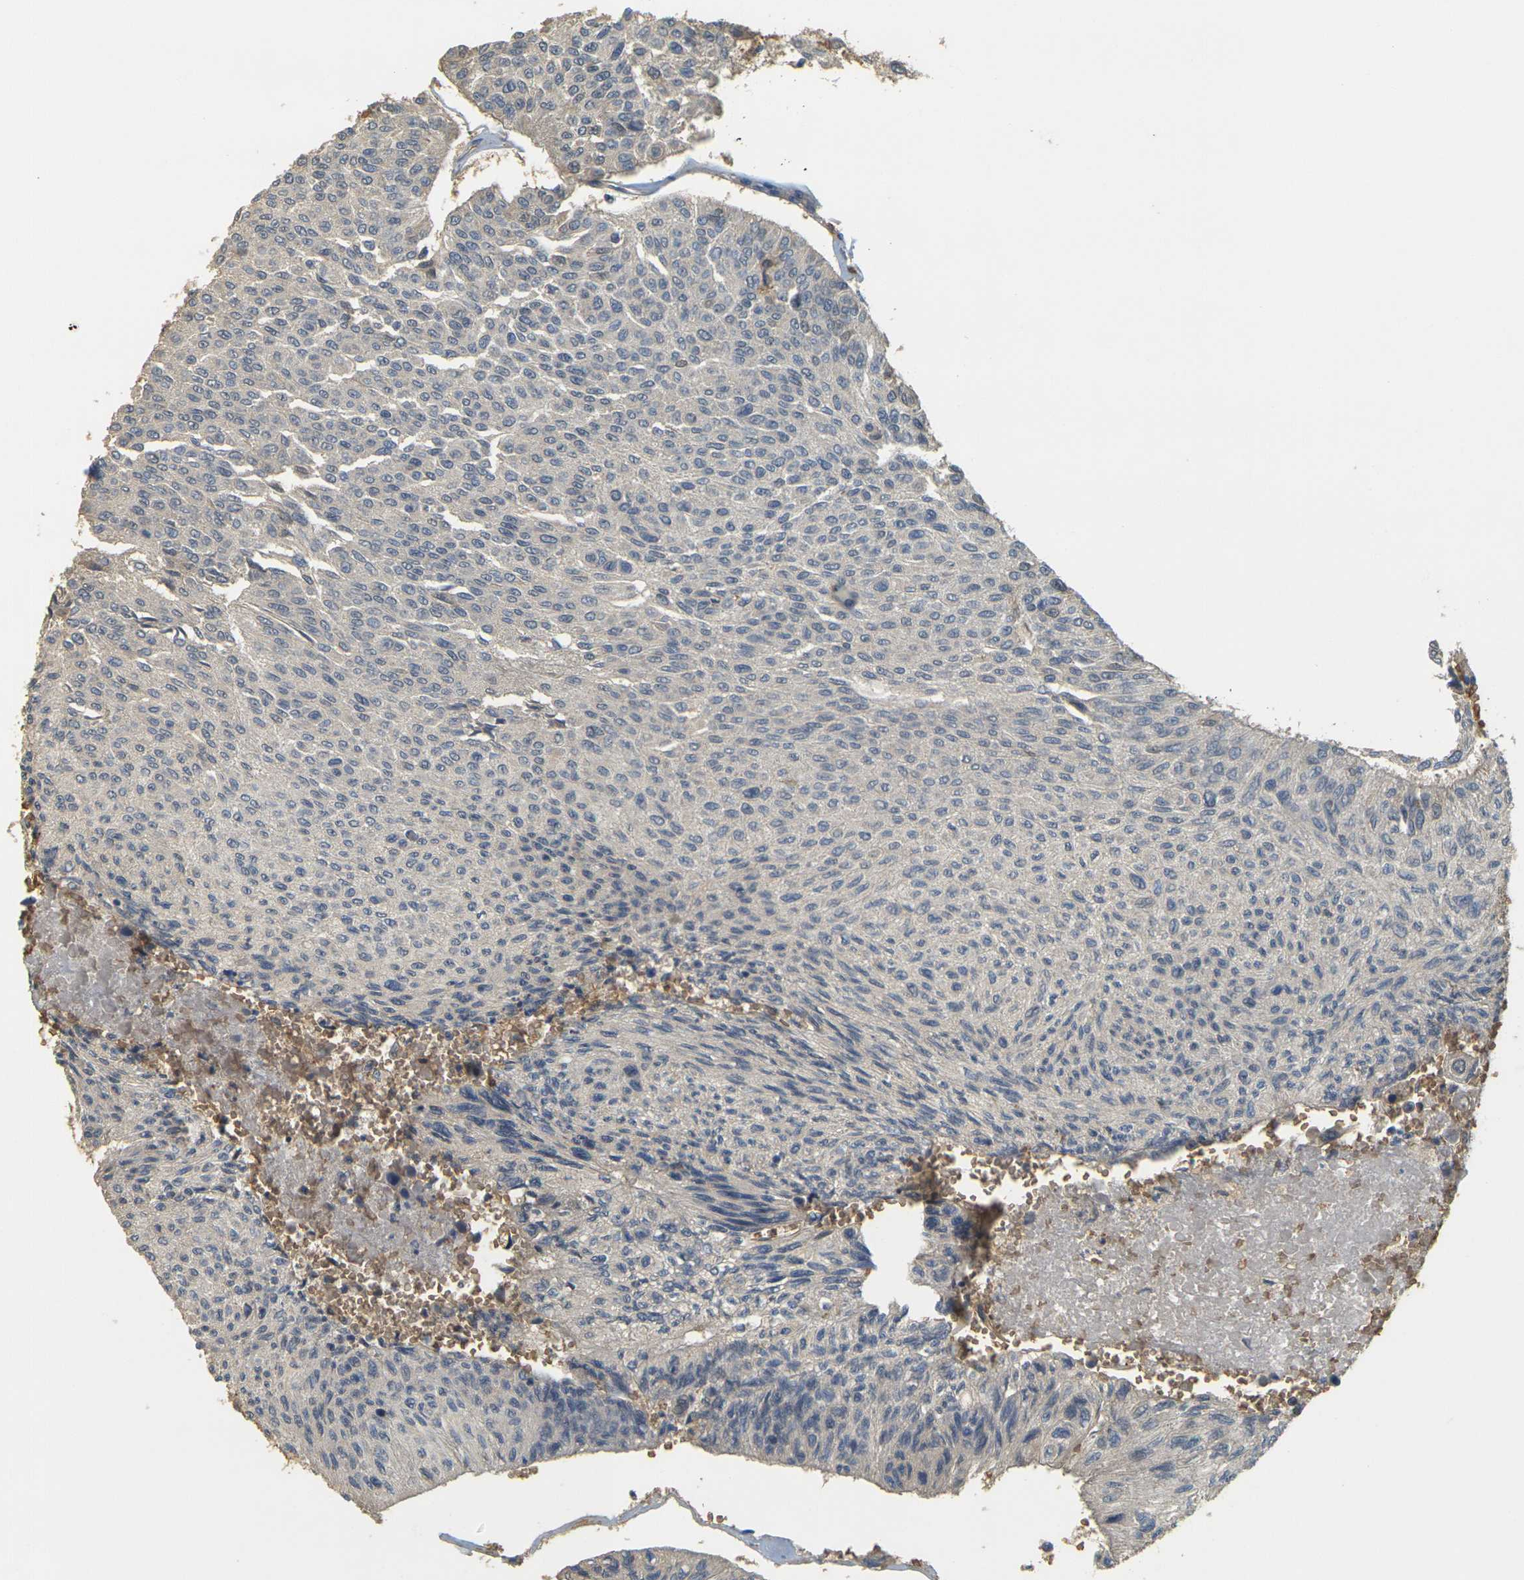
{"staining": {"intensity": "weak", "quantity": "<25%", "location": "cytoplasmic/membranous"}, "tissue": "urothelial cancer", "cell_type": "Tumor cells", "image_type": "cancer", "snomed": [{"axis": "morphology", "description": "Urothelial carcinoma, High grade"}, {"axis": "topography", "description": "Urinary bladder"}], "caption": "A high-resolution photomicrograph shows IHC staining of urothelial cancer, which displays no significant positivity in tumor cells.", "gene": "MEGF9", "patient": {"sex": "male", "age": 66}}